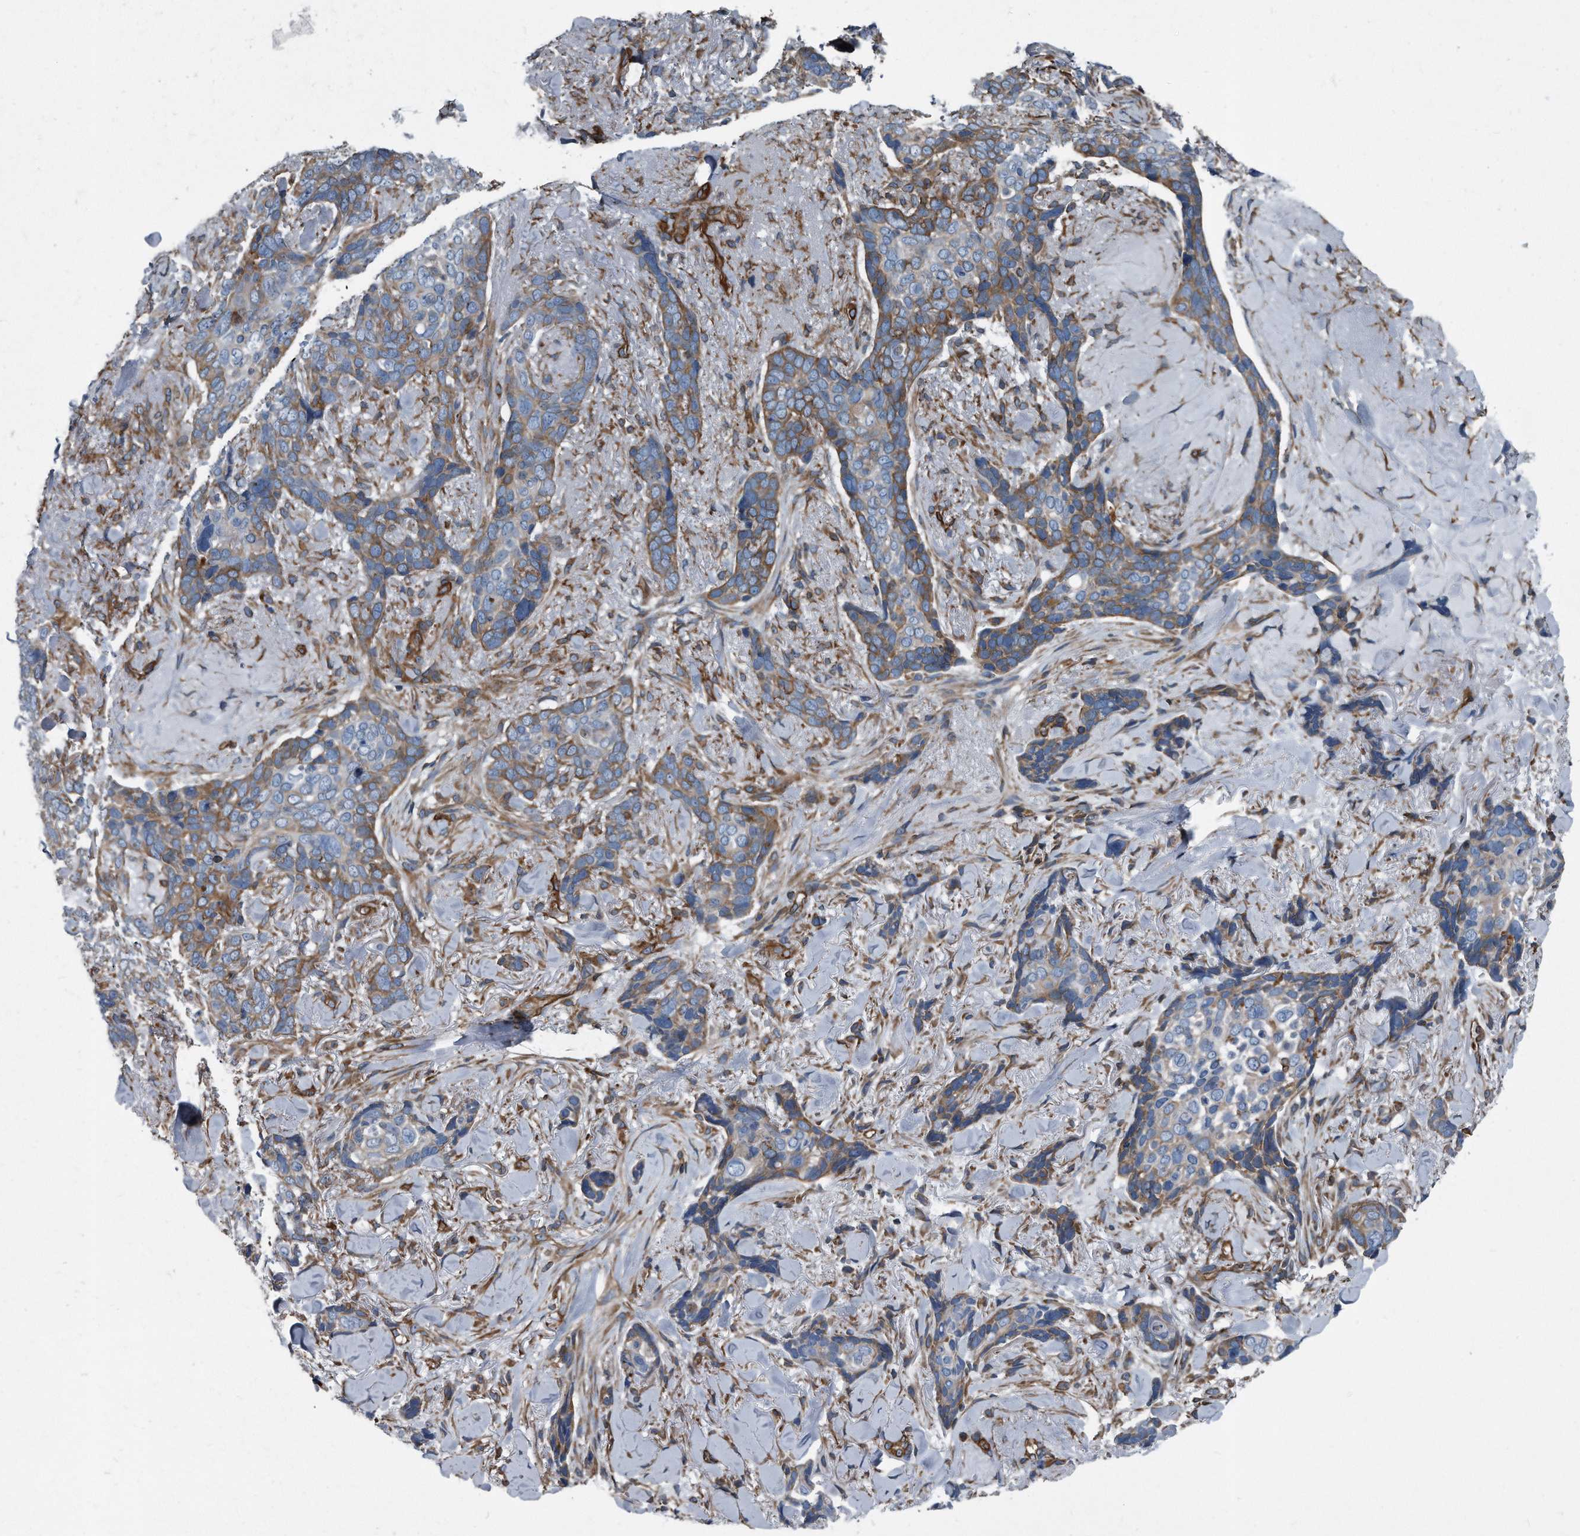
{"staining": {"intensity": "moderate", "quantity": "25%-75%", "location": "cytoplasmic/membranous"}, "tissue": "skin cancer", "cell_type": "Tumor cells", "image_type": "cancer", "snomed": [{"axis": "morphology", "description": "Basal cell carcinoma"}, {"axis": "topography", "description": "Skin"}], "caption": "Skin cancer (basal cell carcinoma) was stained to show a protein in brown. There is medium levels of moderate cytoplasmic/membranous expression in about 25%-75% of tumor cells.", "gene": "PLEC", "patient": {"sex": "female", "age": 82}}